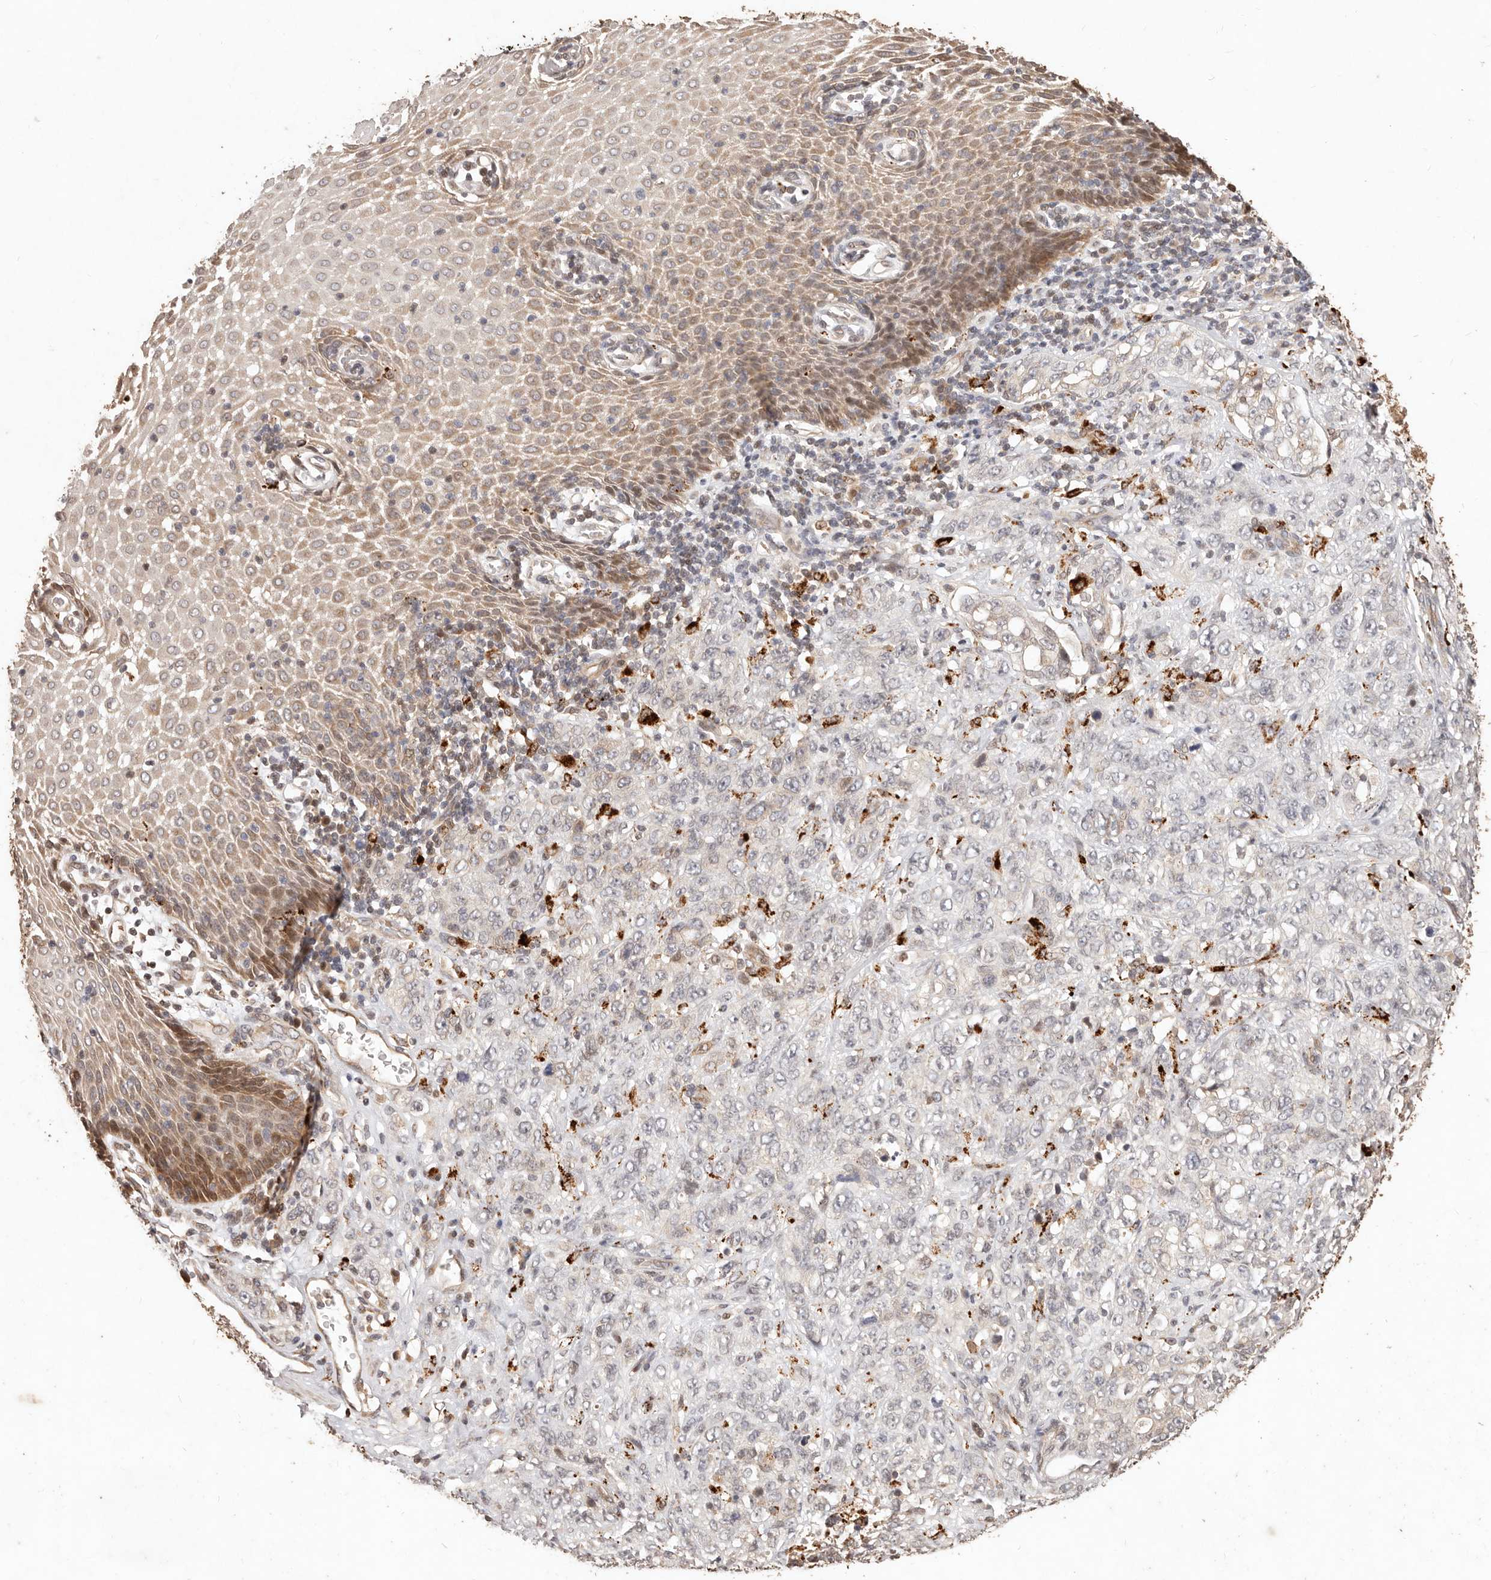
{"staining": {"intensity": "negative", "quantity": "none", "location": "none"}, "tissue": "stomach cancer", "cell_type": "Tumor cells", "image_type": "cancer", "snomed": [{"axis": "morphology", "description": "Adenocarcinoma, NOS"}, {"axis": "topography", "description": "Stomach"}], "caption": "High power microscopy histopathology image of an immunohistochemistry (IHC) histopathology image of adenocarcinoma (stomach), revealing no significant expression in tumor cells. (DAB IHC with hematoxylin counter stain).", "gene": "KIF9", "patient": {"sex": "male", "age": 48}}